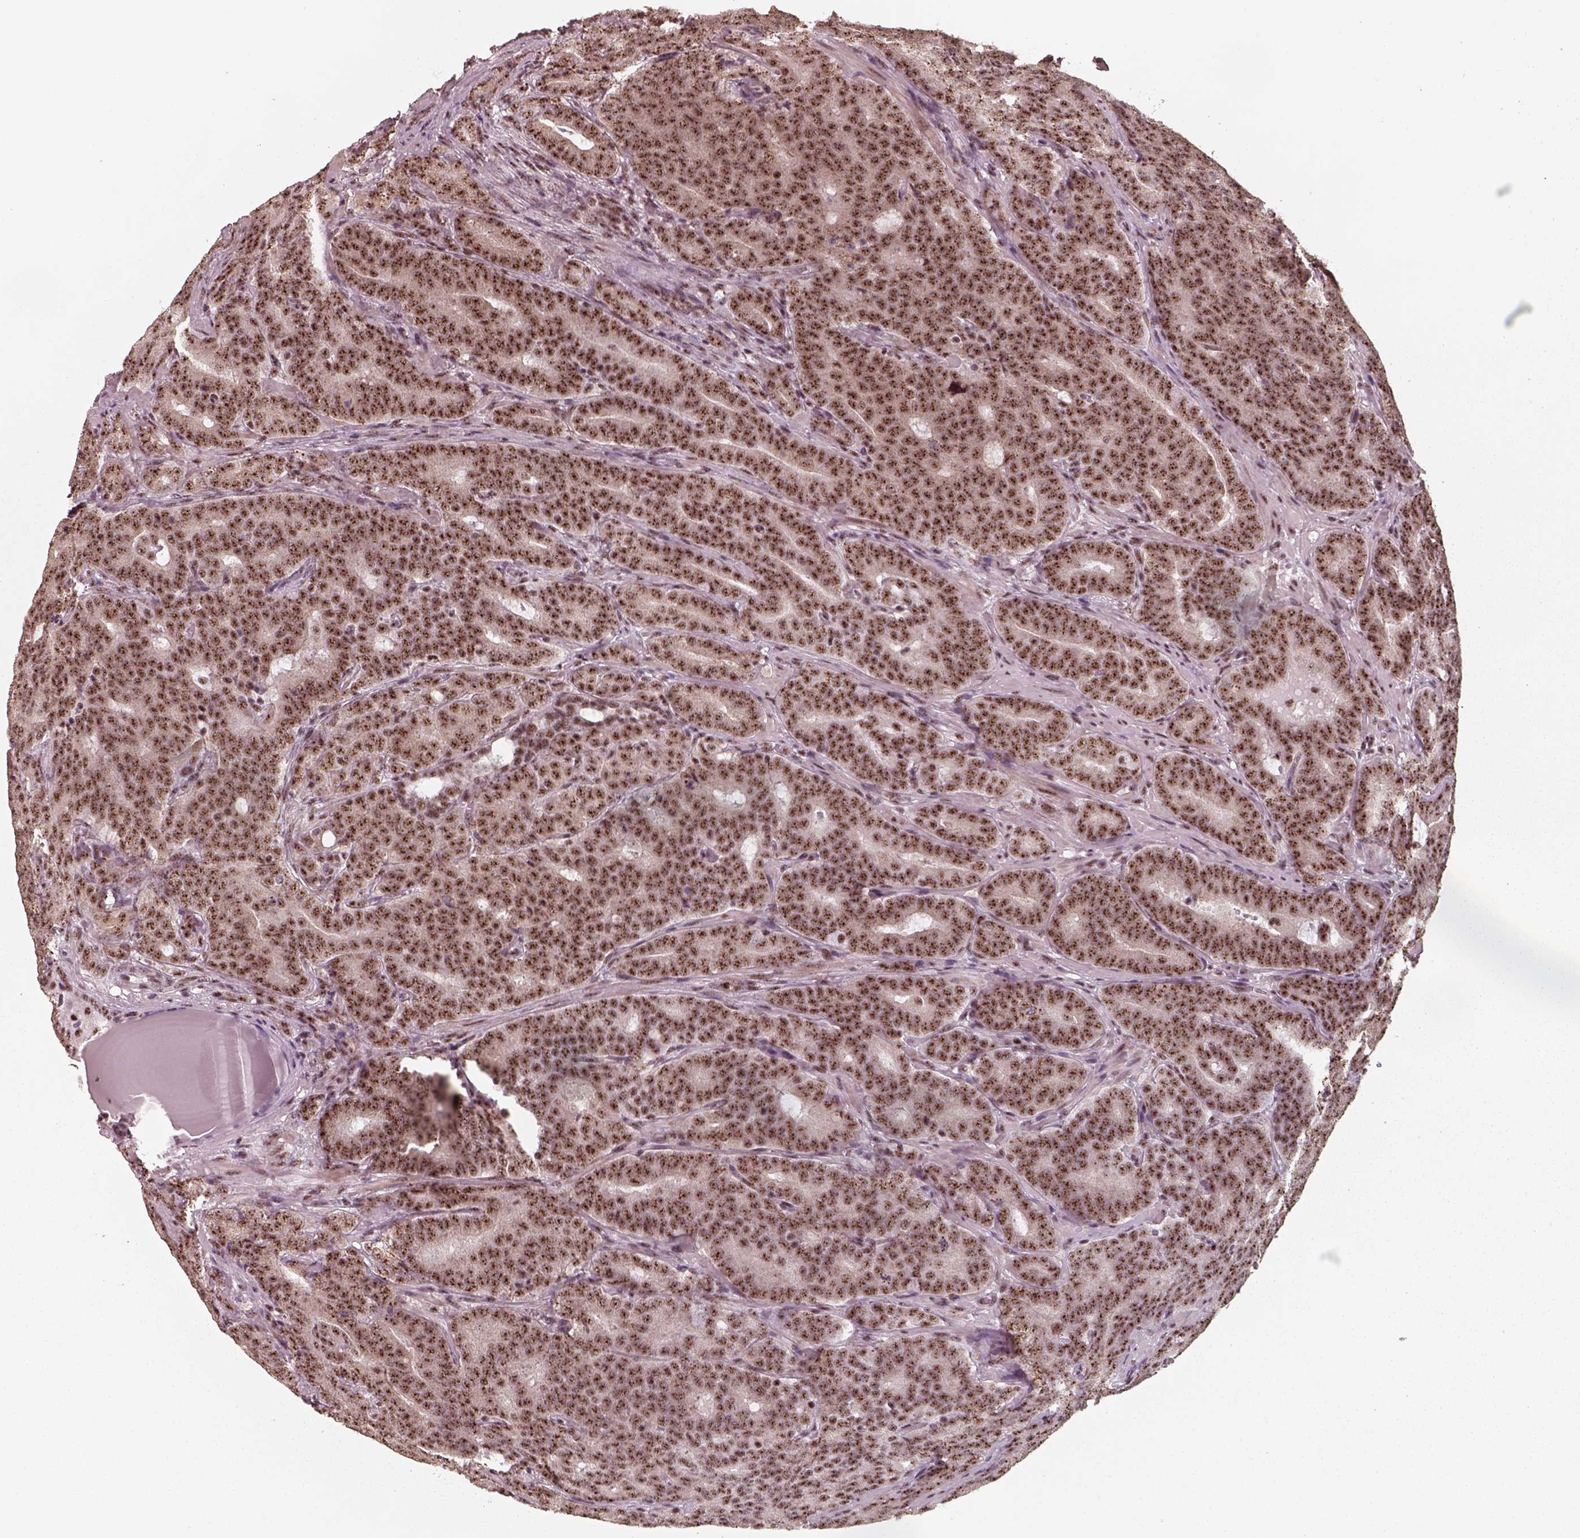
{"staining": {"intensity": "strong", "quantity": ">75%", "location": "nuclear"}, "tissue": "prostate cancer", "cell_type": "Tumor cells", "image_type": "cancer", "snomed": [{"axis": "morphology", "description": "Adenocarcinoma, NOS"}, {"axis": "topography", "description": "Prostate"}], "caption": "A histopathology image of human prostate adenocarcinoma stained for a protein reveals strong nuclear brown staining in tumor cells.", "gene": "ATXN7L3", "patient": {"sex": "male", "age": 71}}